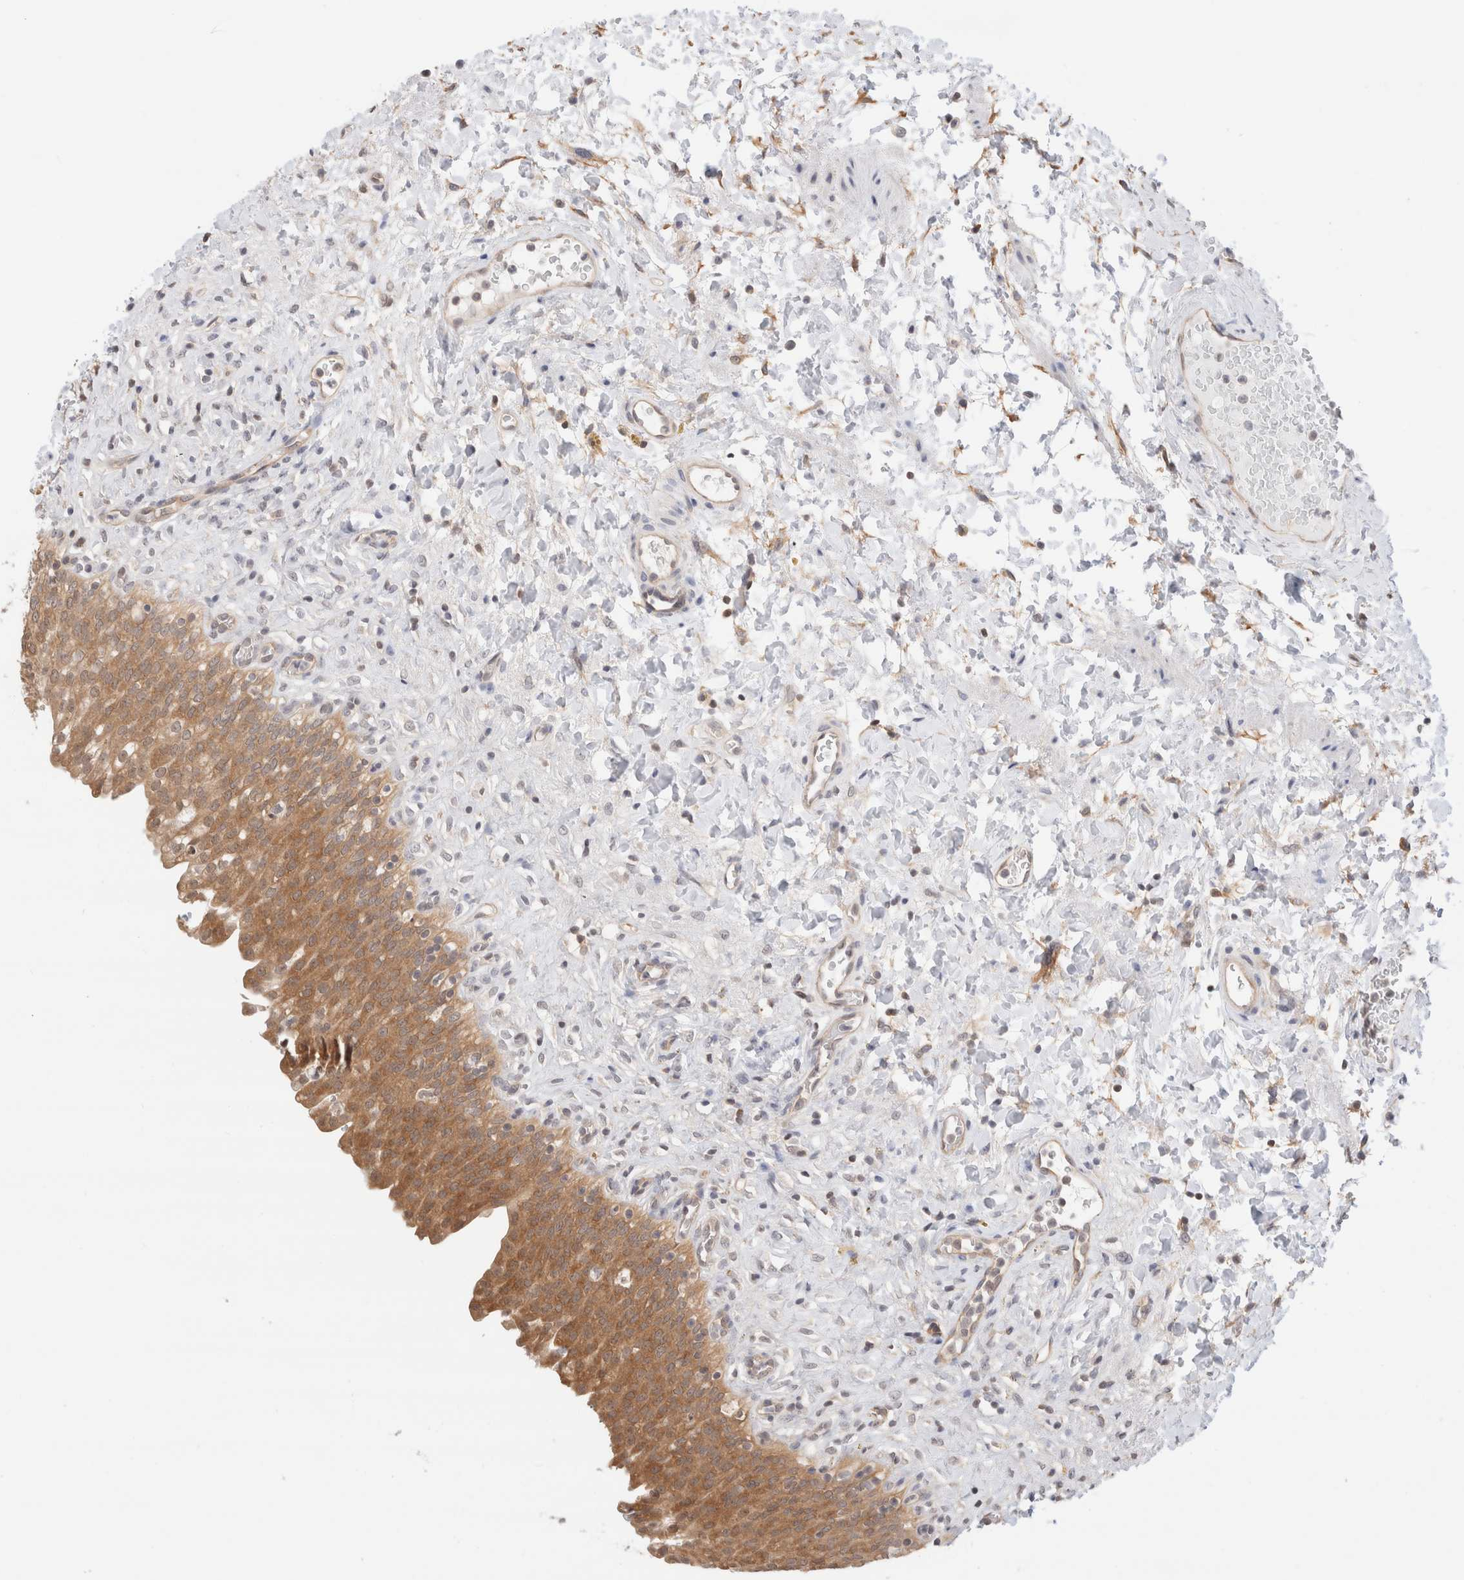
{"staining": {"intensity": "moderate", "quantity": ">75%", "location": "cytoplasmic/membranous"}, "tissue": "urinary bladder", "cell_type": "Urothelial cells", "image_type": "normal", "snomed": [{"axis": "morphology", "description": "Urothelial carcinoma, High grade"}, {"axis": "topography", "description": "Urinary bladder"}], "caption": "IHC photomicrograph of normal human urinary bladder stained for a protein (brown), which exhibits medium levels of moderate cytoplasmic/membranous expression in about >75% of urothelial cells.", "gene": "C17orf97", "patient": {"sex": "male", "age": 46}}